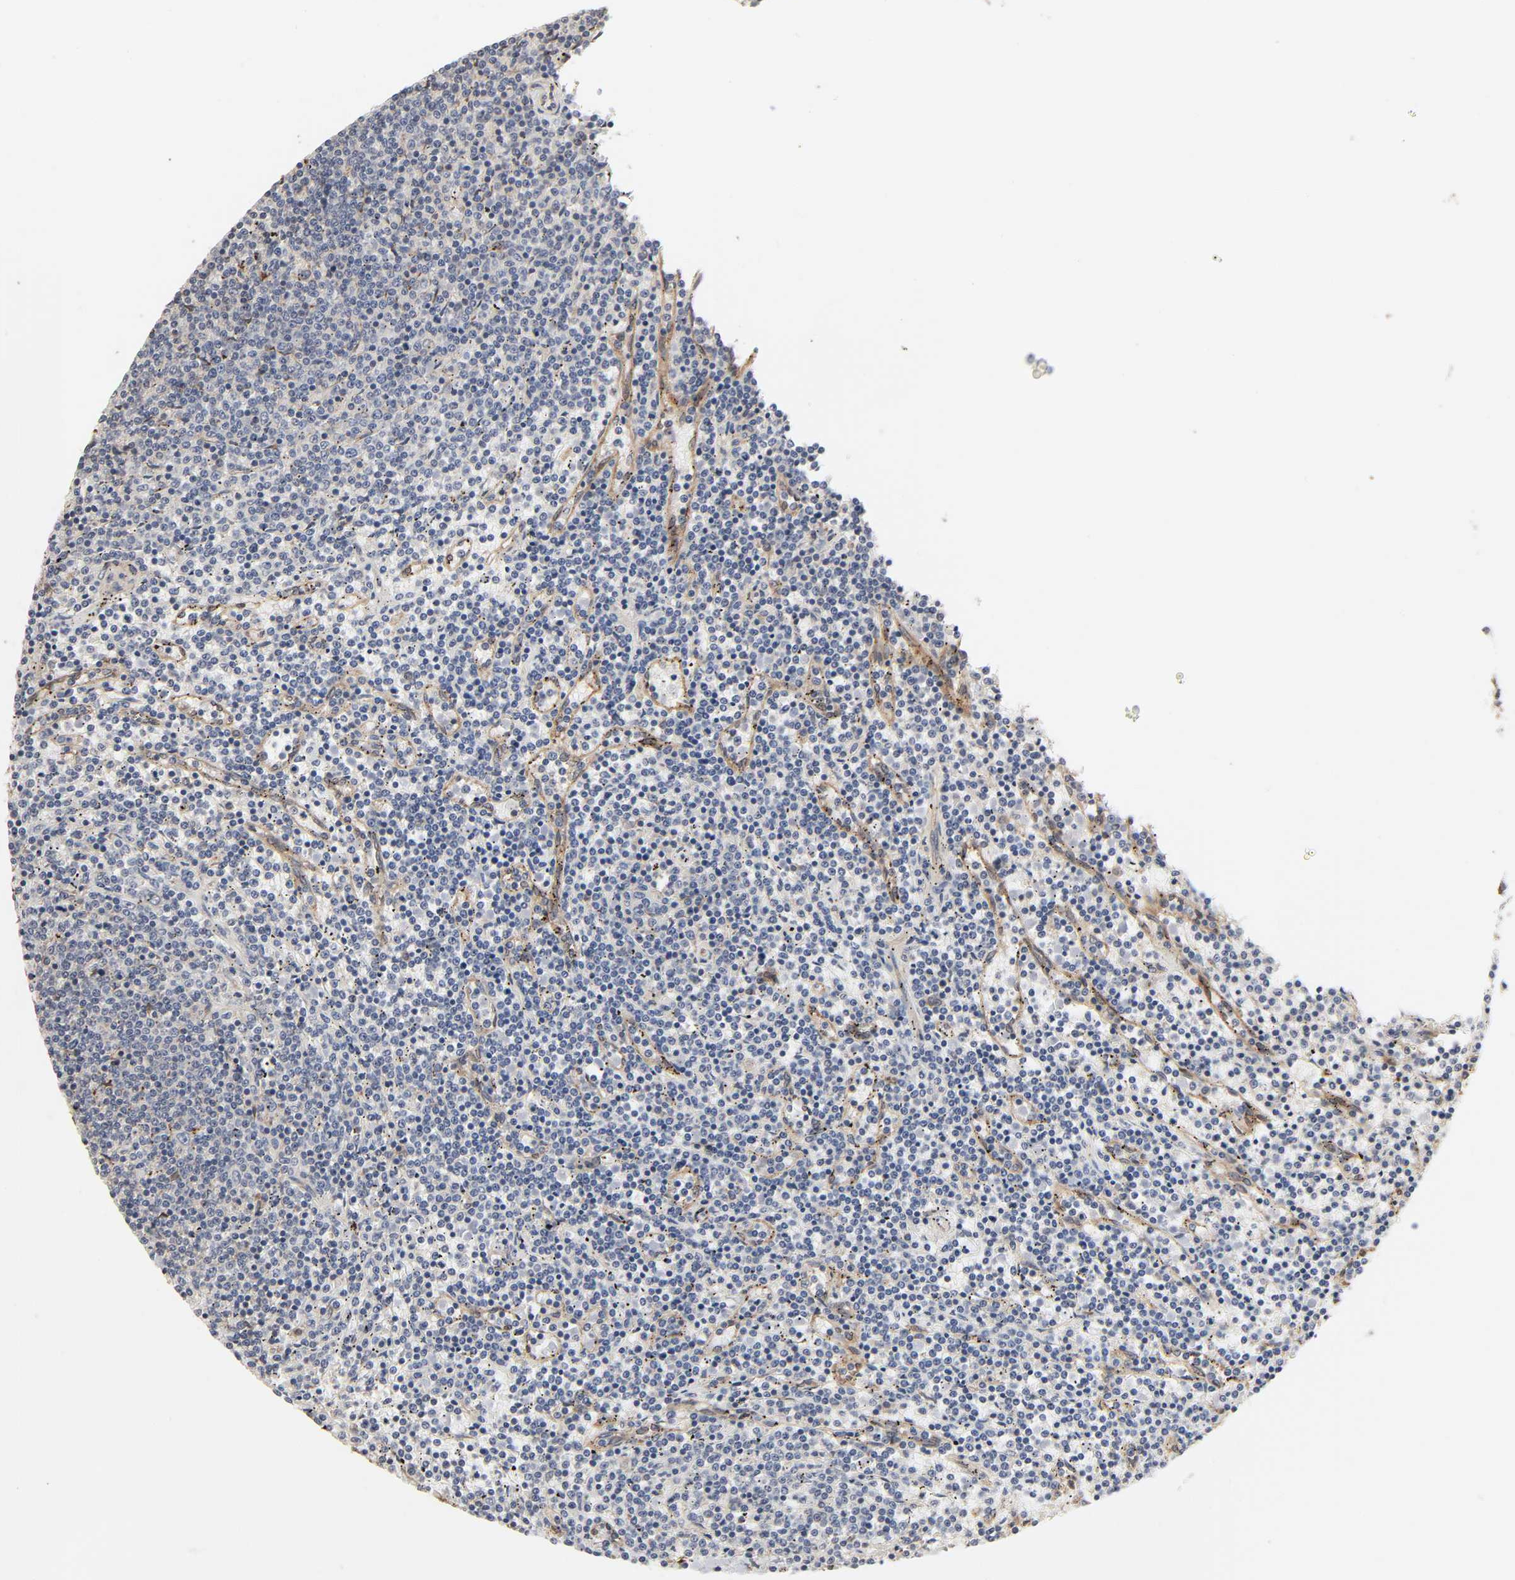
{"staining": {"intensity": "negative", "quantity": "none", "location": "none"}, "tissue": "lymphoma", "cell_type": "Tumor cells", "image_type": "cancer", "snomed": [{"axis": "morphology", "description": "Malignant lymphoma, non-Hodgkin's type, Low grade"}, {"axis": "topography", "description": "Spleen"}], "caption": "High power microscopy histopathology image of an immunohistochemistry image of low-grade malignant lymphoma, non-Hodgkin's type, revealing no significant positivity in tumor cells.", "gene": "NDRG2", "patient": {"sex": "female", "age": 50}}